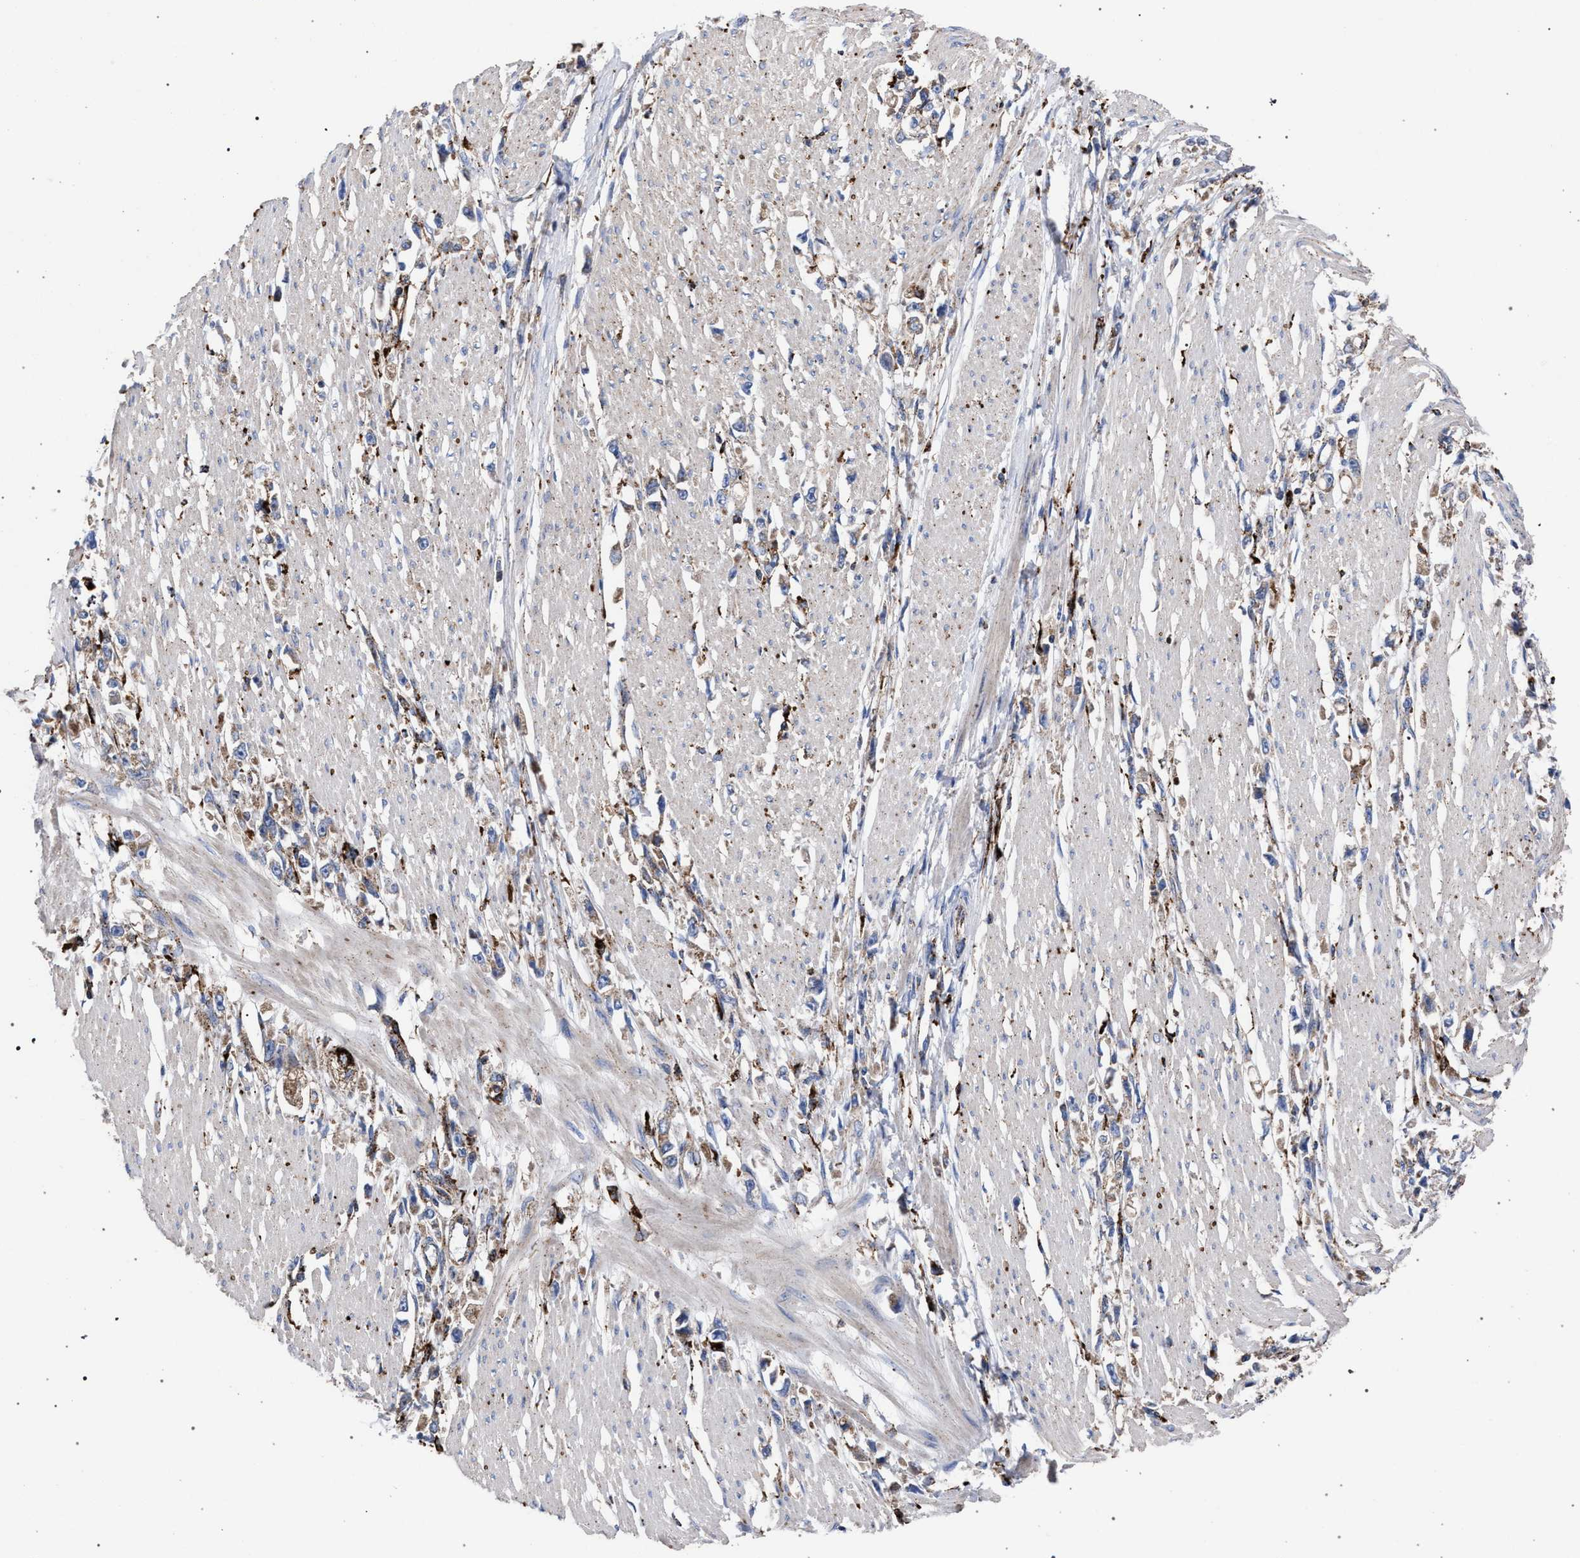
{"staining": {"intensity": "weak", "quantity": "25%-75%", "location": "cytoplasmic/membranous"}, "tissue": "stomach cancer", "cell_type": "Tumor cells", "image_type": "cancer", "snomed": [{"axis": "morphology", "description": "Adenocarcinoma, NOS"}, {"axis": "topography", "description": "Stomach"}], "caption": "Human stomach cancer (adenocarcinoma) stained with a protein marker shows weak staining in tumor cells.", "gene": "PPT1", "patient": {"sex": "female", "age": 59}}